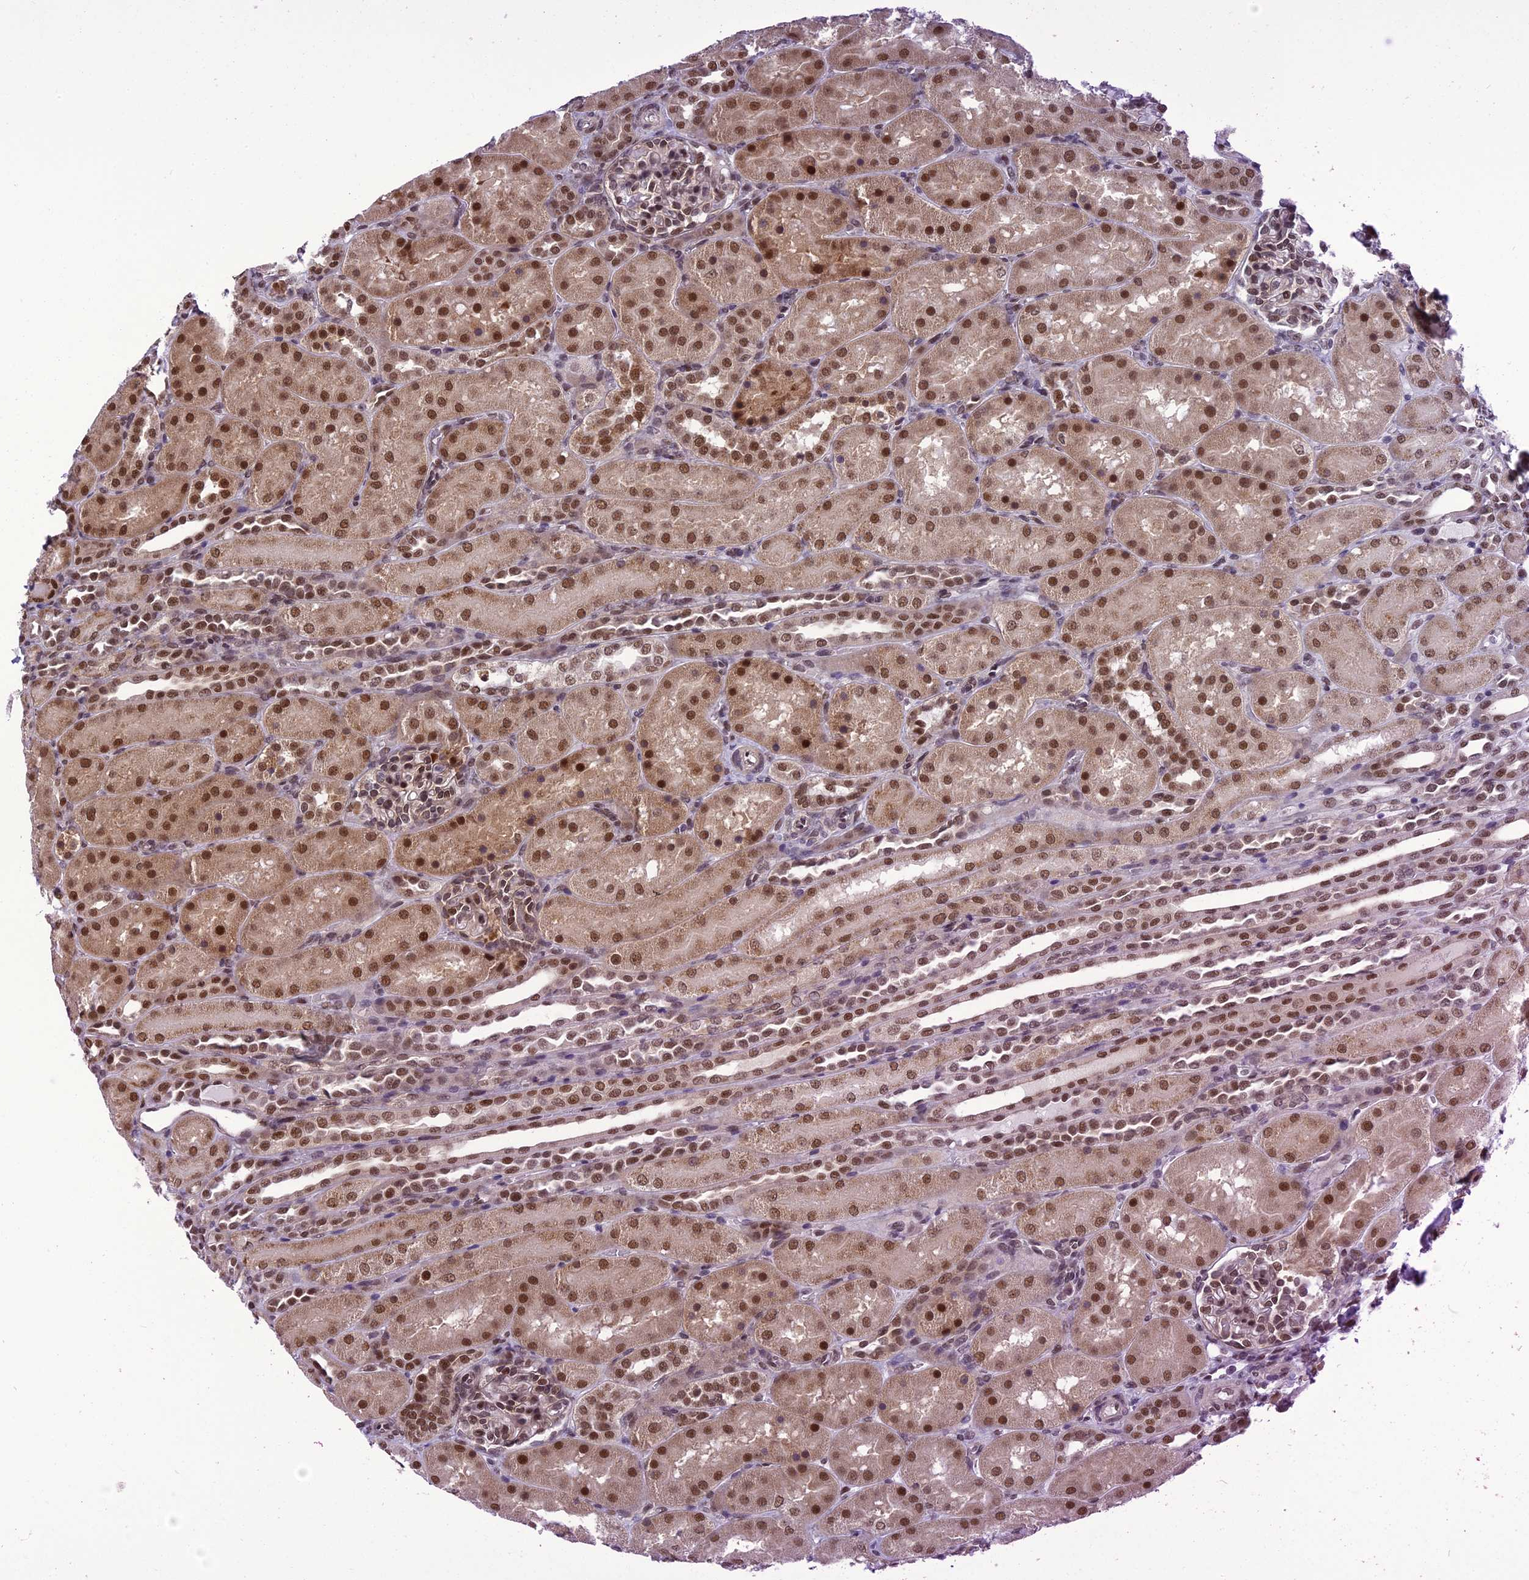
{"staining": {"intensity": "moderate", "quantity": ">75%", "location": "nuclear"}, "tissue": "kidney", "cell_type": "Cells in glomeruli", "image_type": "normal", "snomed": [{"axis": "morphology", "description": "Normal tissue, NOS"}, {"axis": "topography", "description": "Kidney"}], "caption": "A histopathology image of kidney stained for a protein shows moderate nuclear brown staining in cells in glomeruli.", "gene": "RTRAF", "patient": {"sex": "male", "age": 1}}